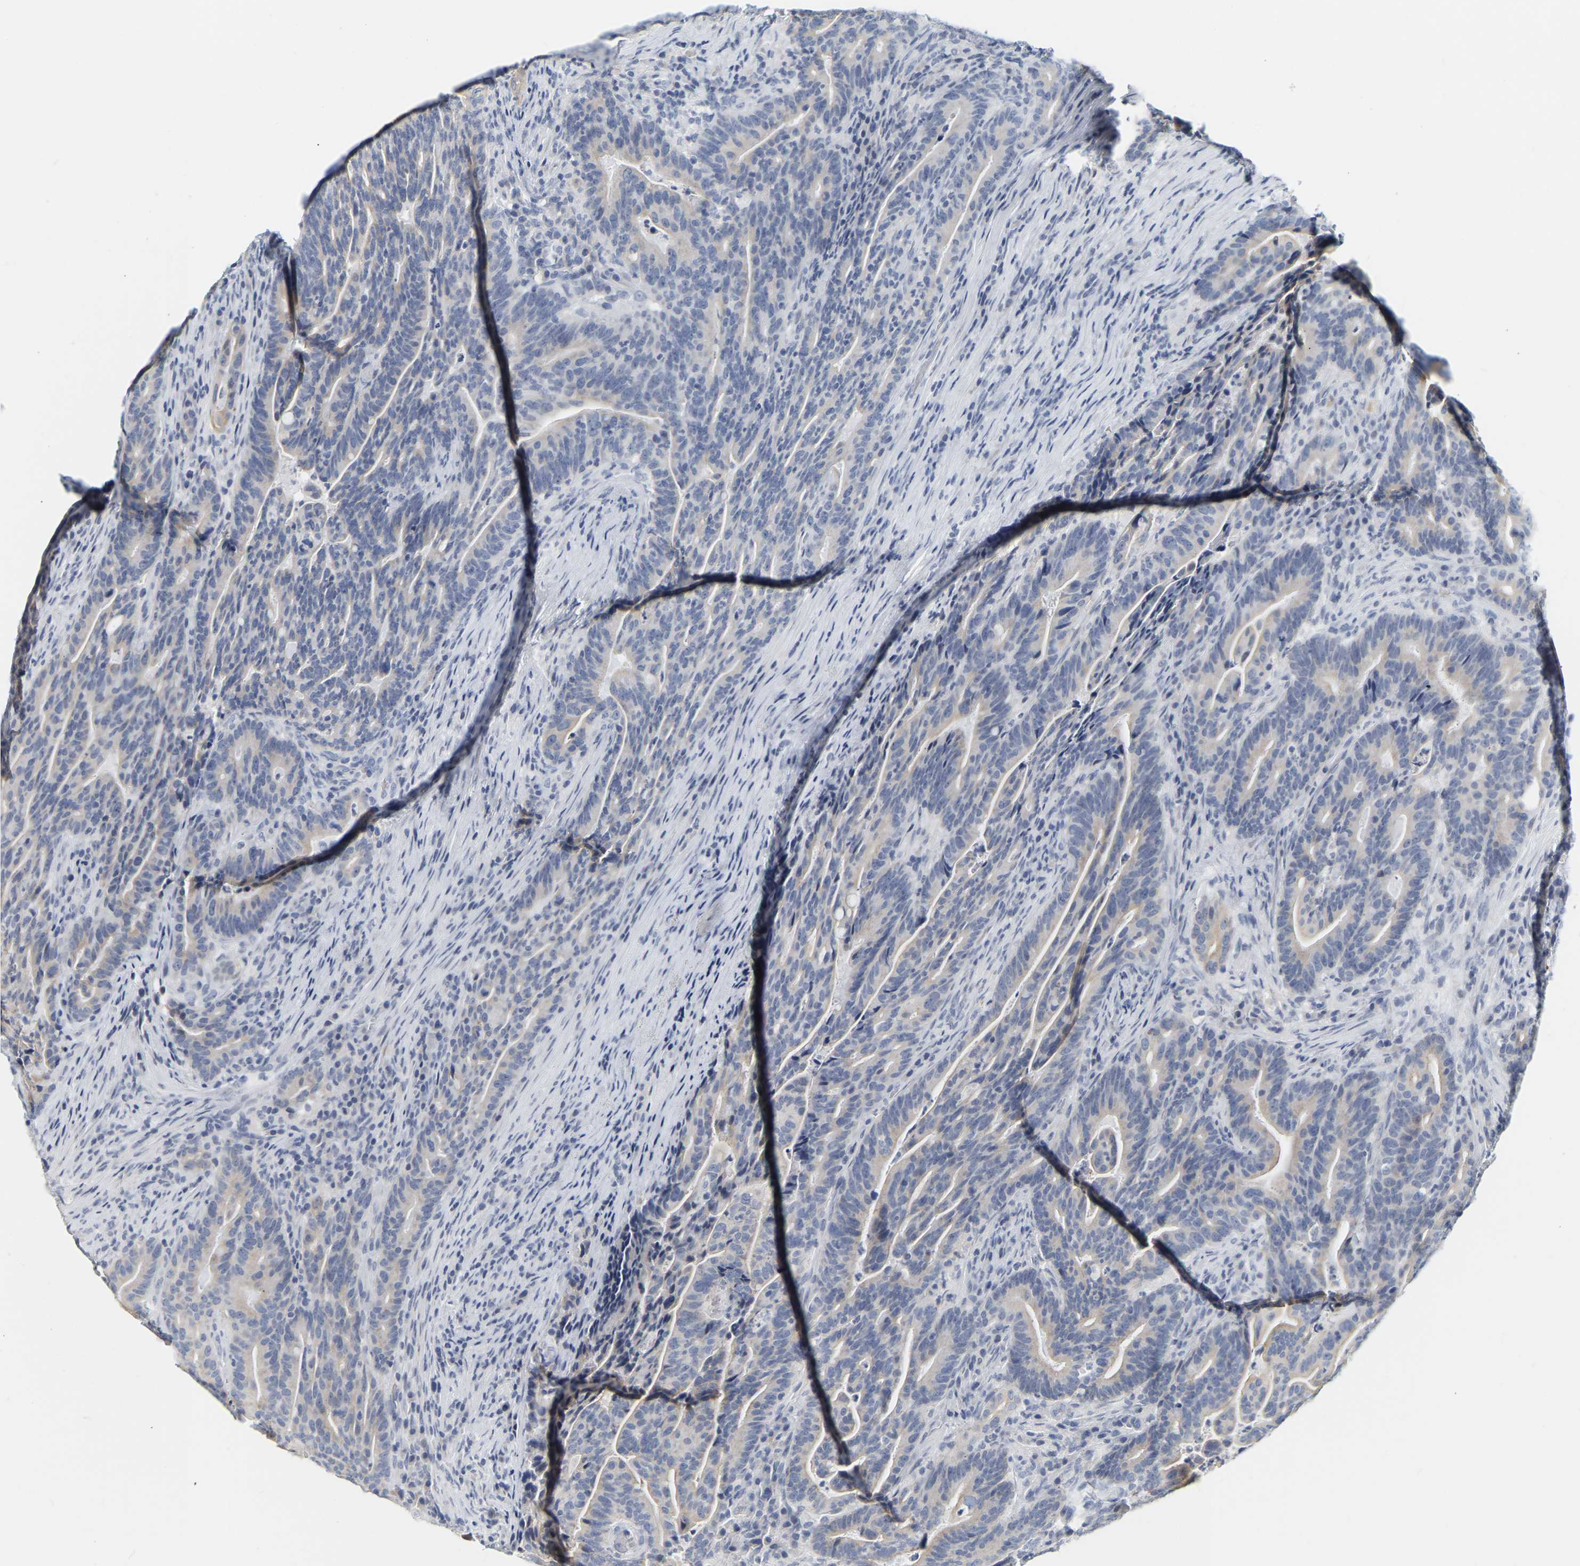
{"staining": {"intensity": "weak", "quantity": "<25%", "location": "cytoplasmic/membranous"}, "tissue": "colorectal cancer", "cell_type": "Tumor cells", "image_type": "cancer", "snomed": [{"axis": "morphology", "description": "Adenocarcinoma, NOS"}, {"axis": "topography", "description": "Colon"}], "caption": "IHC image of neoplastic tissue: human colorectal adenocarcinoma stained with DAB (3,3'-diaminobenzidine) shows no significant protein positivity in tumor cells.", "gene": "KRT76", "patient": {"sex": "female", "age": 66}}